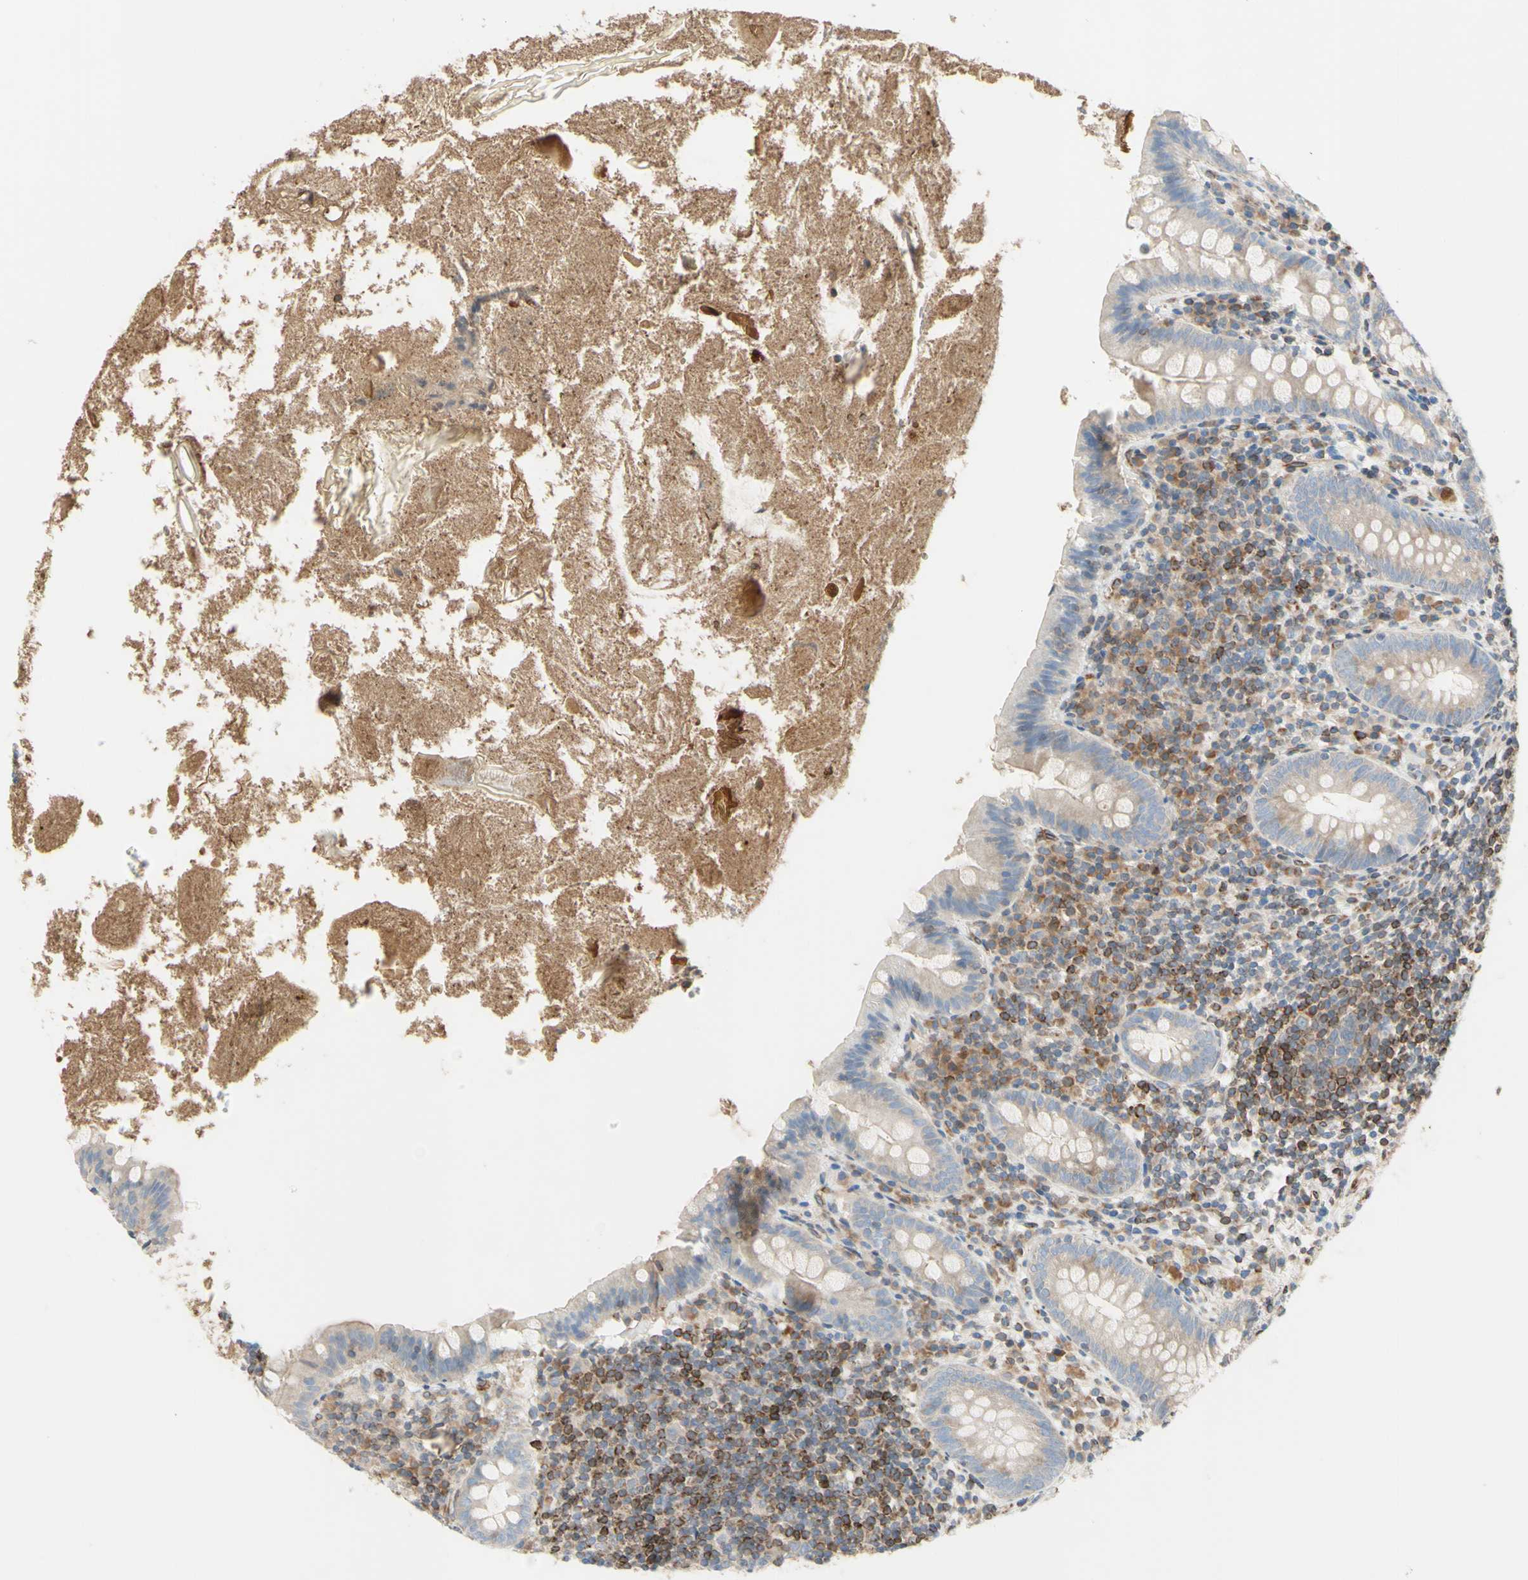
{"staining": {"intensity": "weak", "quantity": ">75%", "location": "cytoplasmic/membranous"}, "tissue": "appendix", "cell_type": "Glandular cells", "image_type": "normal", "snomed": [{"axis": "morphology", "description": "Normal tissue, NOS"}, {"axis": "topography", "description": "Appendix"}], "caption": "Protein staining of normal appendix reveals weak cytoplasmic/membranous positivity in about >75% of glandular cells.", "gene": "TRAF2", "patient": {"sex": "male", "age": 52}}